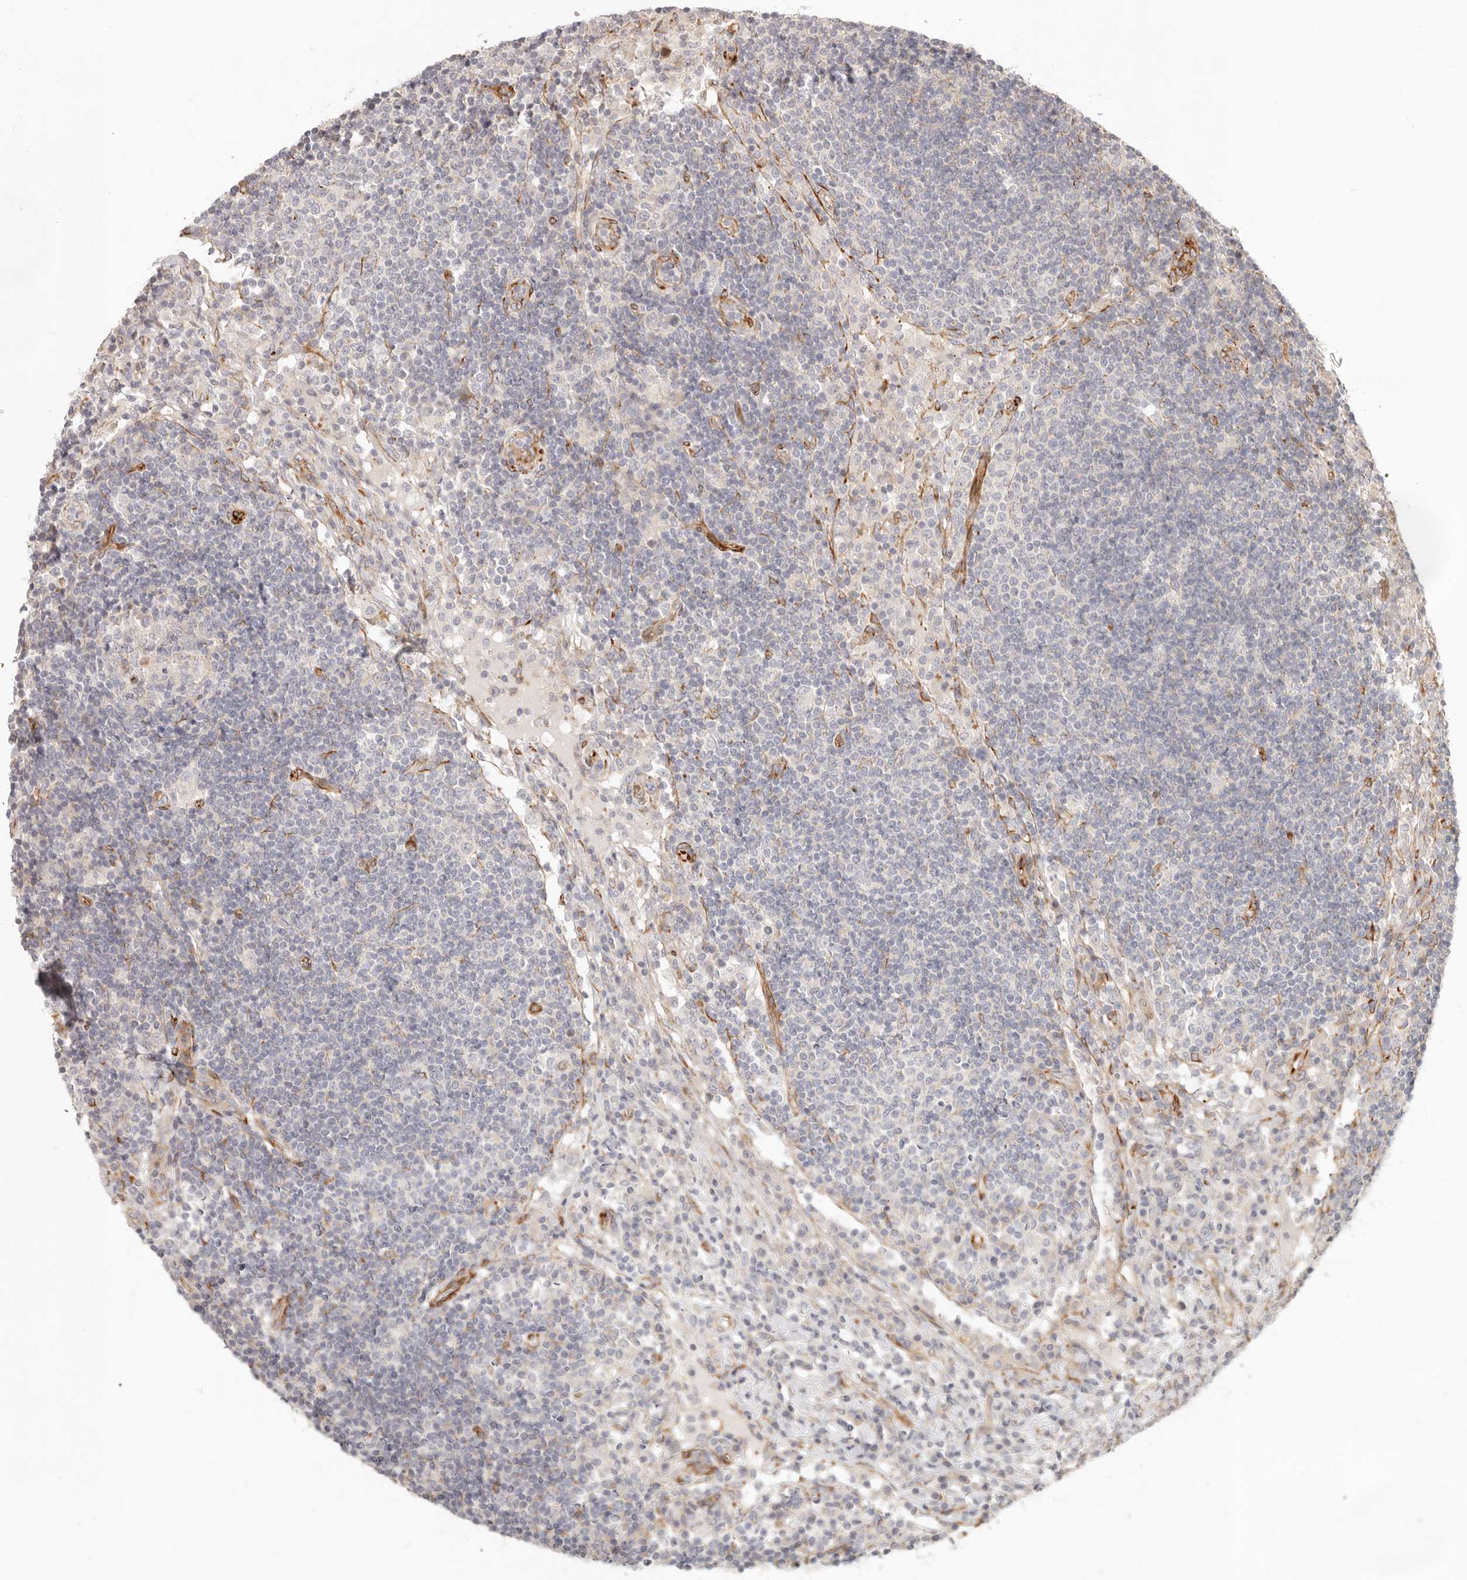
{"staining": {"intensity": "negative", "quantity": "none", "location": "none"}, "tissue": "lymph node", "cell_type": "Germinal center cells", "image_type": "normal", "snomed": [{"axis": "morphology", "description": "Normal tissue, NOS"}, {"axis": "topography", "description": "Lymph node"}], "caption": "Protein analysis of benign lymph node demonstrates no significant positivity in germinal center cells. Nuclei are stained in blue.", "gene": "SASS6", "patient": {"sex": "female", "age": 53}}